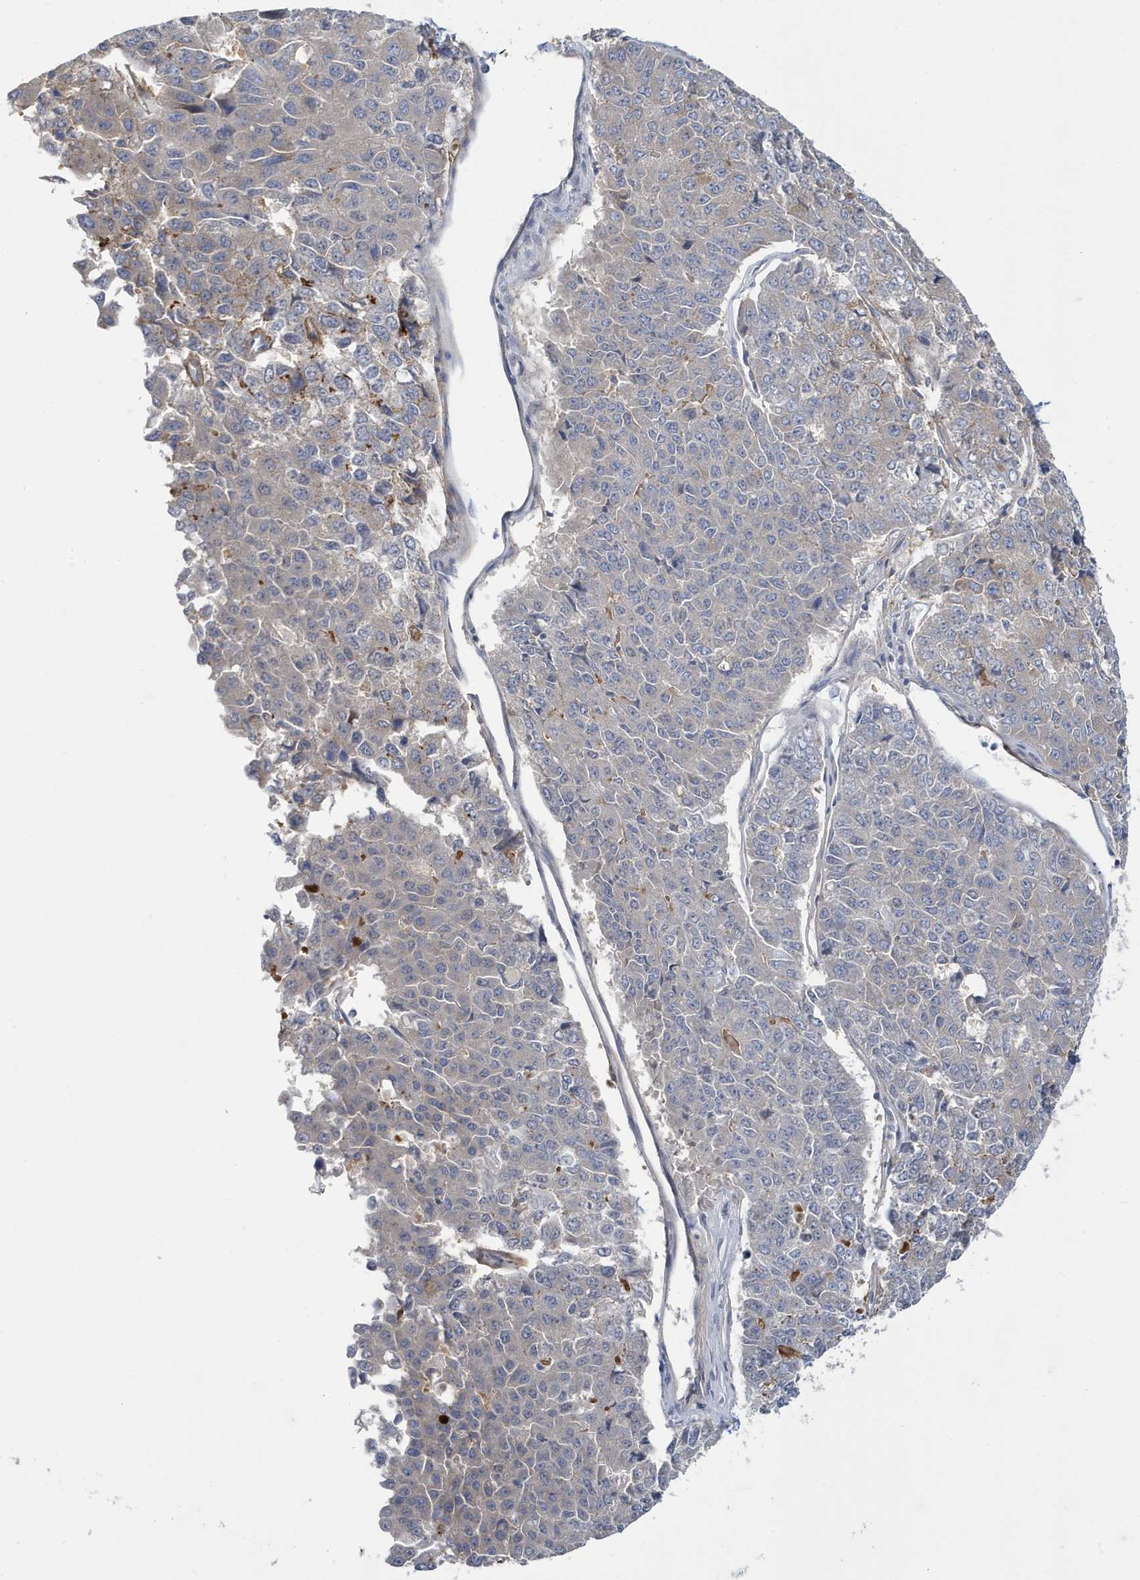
{"staining": {"intensity": "negative", "quantity": "none", "location": "none"}, "tissue": "pancreatic cancer", "cell_type": "Tumor cells", "image_type": "cancer", "snomed": [{"axis": "morphology", "description": "Adenocarcinoma, NOS"}, {"axis": "topography", "description": "Pancreas"}], "caption": "Tumor cells are negative for protein expression in human pancreatic cancer.", "gene": "ZNF654", "patient": {"sex": "male", "age": 50}}